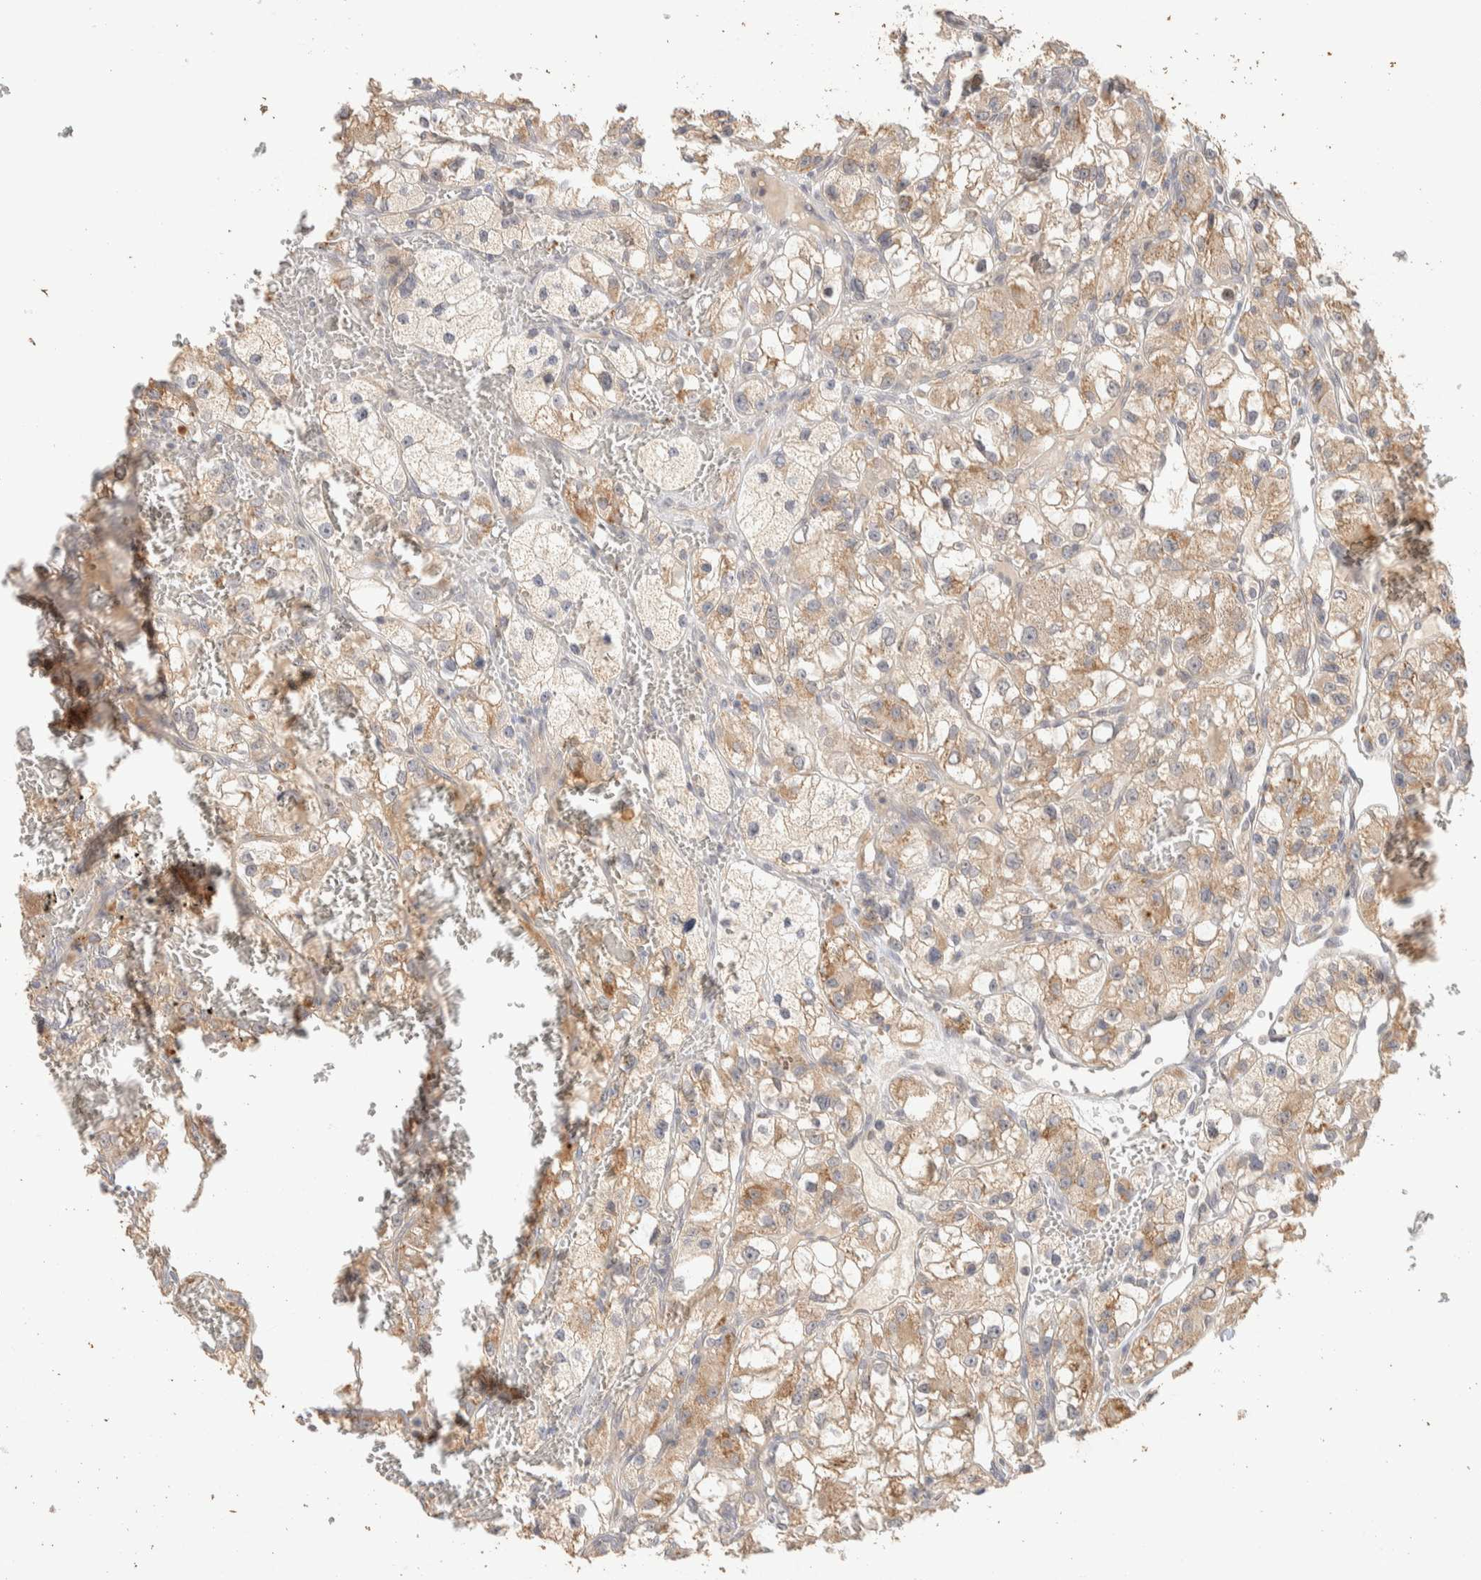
{"staining": {"intensity": "weak", "quantity": ">75%", "location": "cytoplasmic/membranous"}, "tissue": "renal cancer", "cell_type": "Tumor cells", "image_type": "cancer", "snomed": [{"axis": "morphology", "description": "Adenocarcinoma, NOS"}, {"axis": "topography", "description": "Kidney"}], "caption": "Brown immunohistochemical staining in human renal cancer (adenocarcinoma) displays weak cytoplasmic/membranous expression in about >75% of tumor cells.", "gene": "ITPA", "patient": {"sex": "female", "age": 57}}